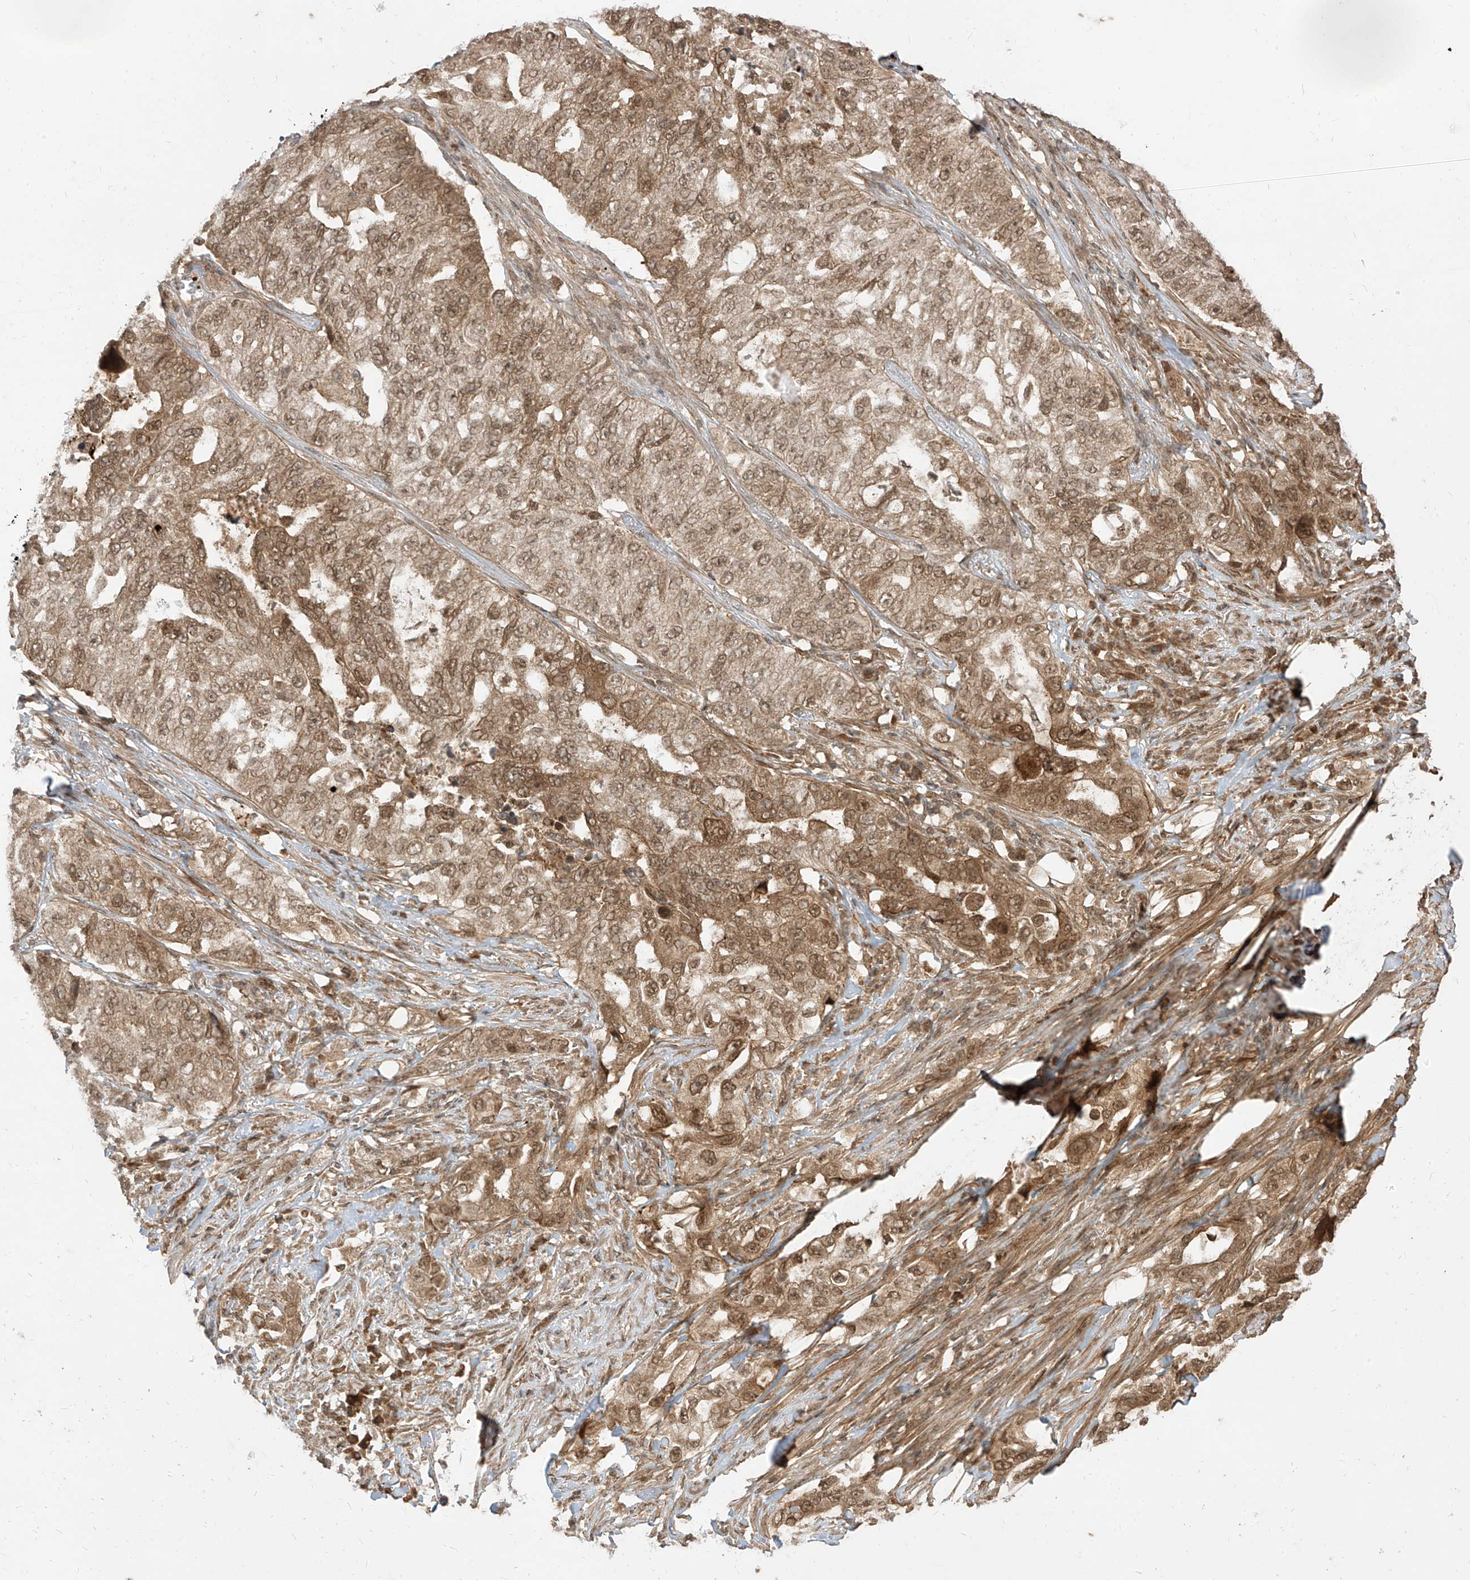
{"staining": {"intensity": "moderate", "quantity": ">75%", "location": "cytoplasmic/membranous,nuclear"}, "tissue": "lung cancer", "cell_type": "Tumor cells", "image_type": "cancer", "snomed": [{"axis": "morphology", "description": "Adenocarcinoma, NOS"}, {"axis": "topography", "description": "Lung"}], "caption": "Immunohistochemistry of human lung adenocarcinoma exhibits medium levels of moderate cytoplasmic/membranous and nuclear expression in about >75% of tumor cells.", "gene": "LCOR", "patient": {"sex": "female", "age": 51}}